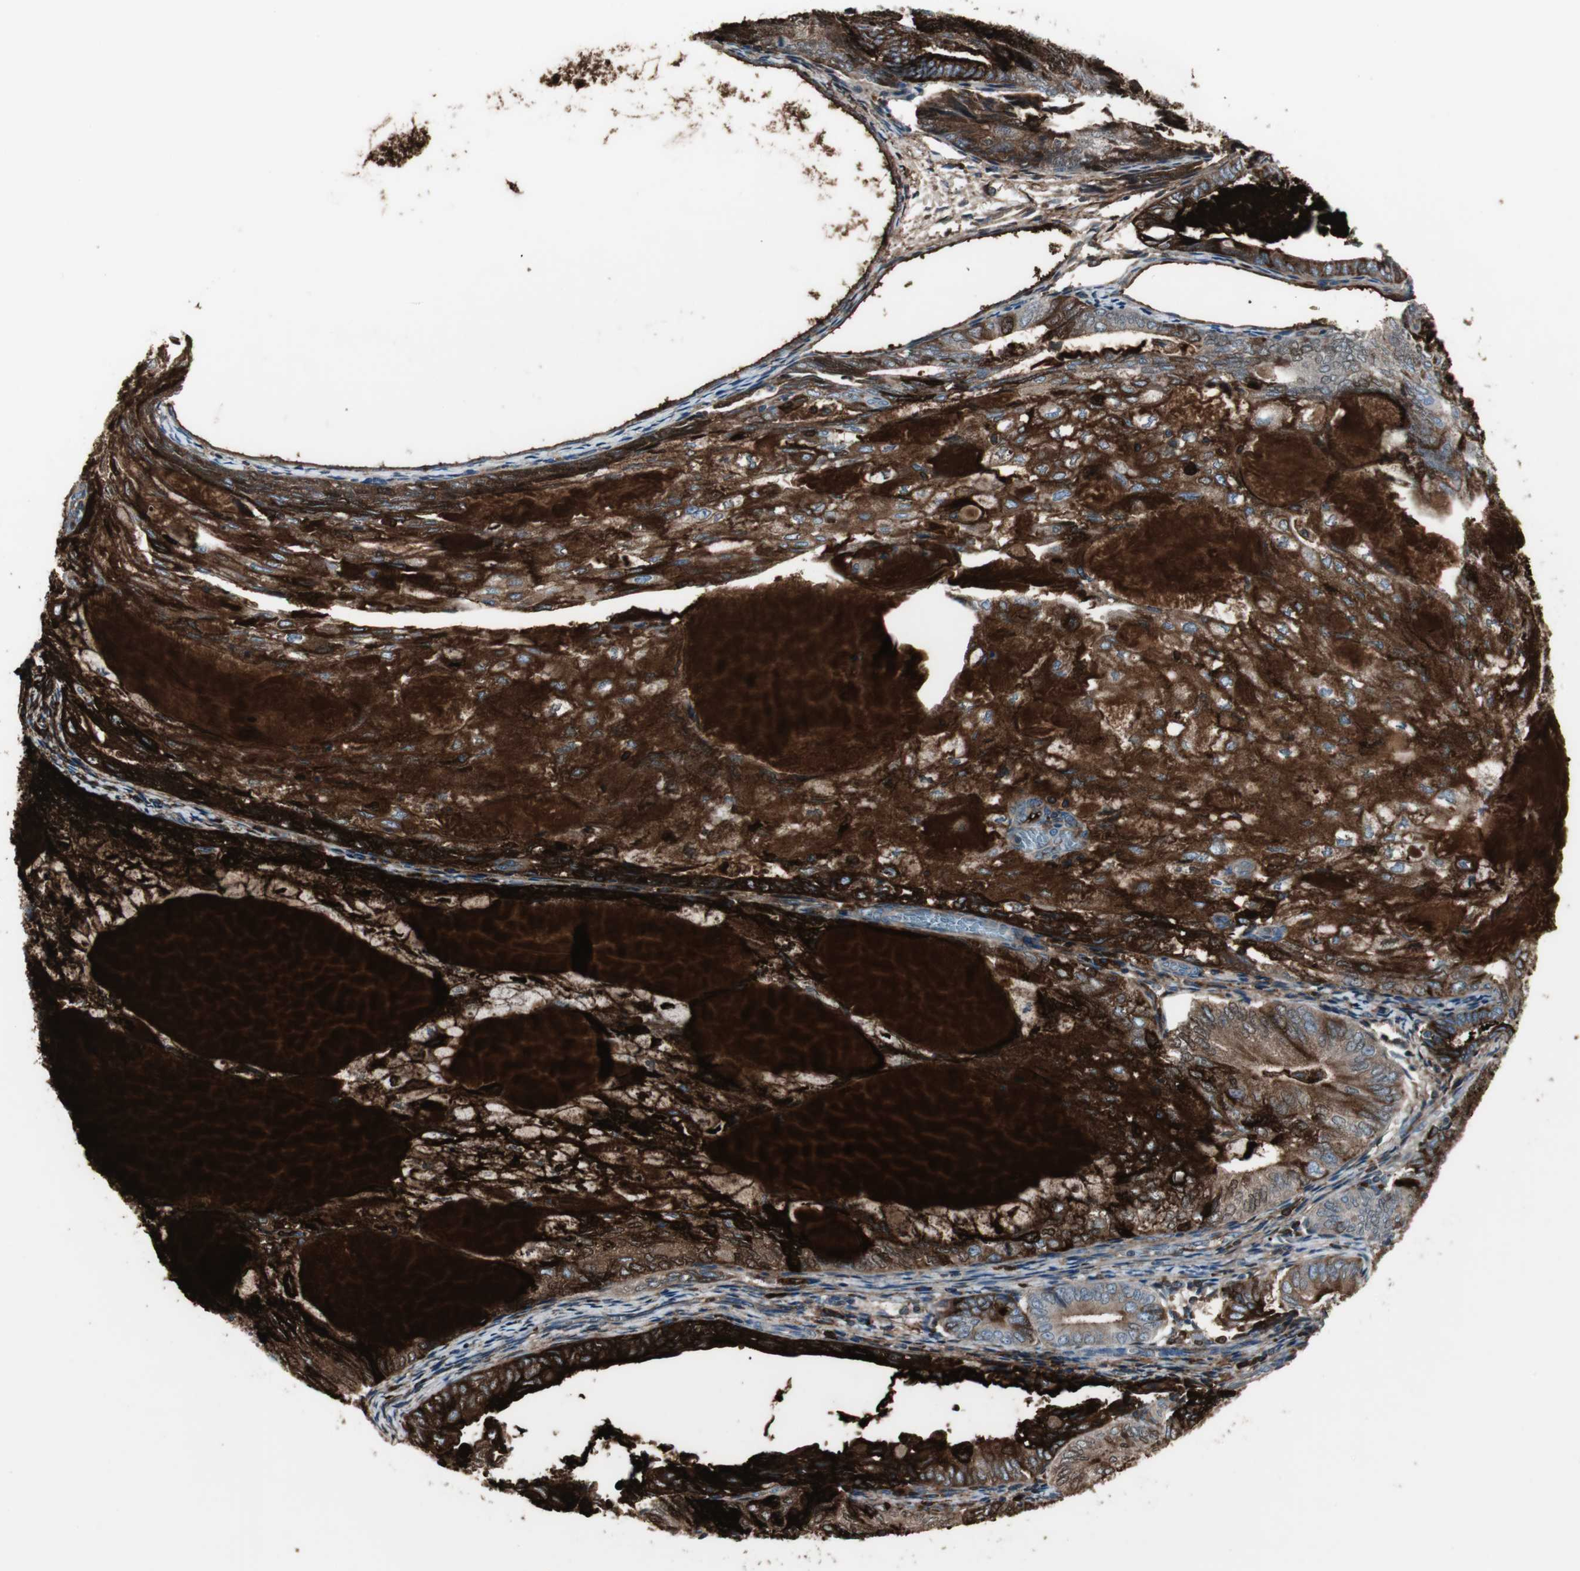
{"staining": {"intensity": "strong", "quantity": ">75%", "location": "cytoplasmic/membranous"}, "tissue": "endometrial cancer", "cell_type": "Tumor cells", "image_type": "cancer", "snomed": [{"axis": "morphology", "description": "Adenocarcinoma, NOS"}, {"axis": "topography", "description": "Endometrium"}], "caption": "A high amount of strong cytoplasmic/membranous staining is seen in about >75% of tumor cells in endometrial cancer tissue. (IHC, brightfield microscopy, high magnification).", "gene": "PIGR", "patient": {"sex": "female", "age": 81}}